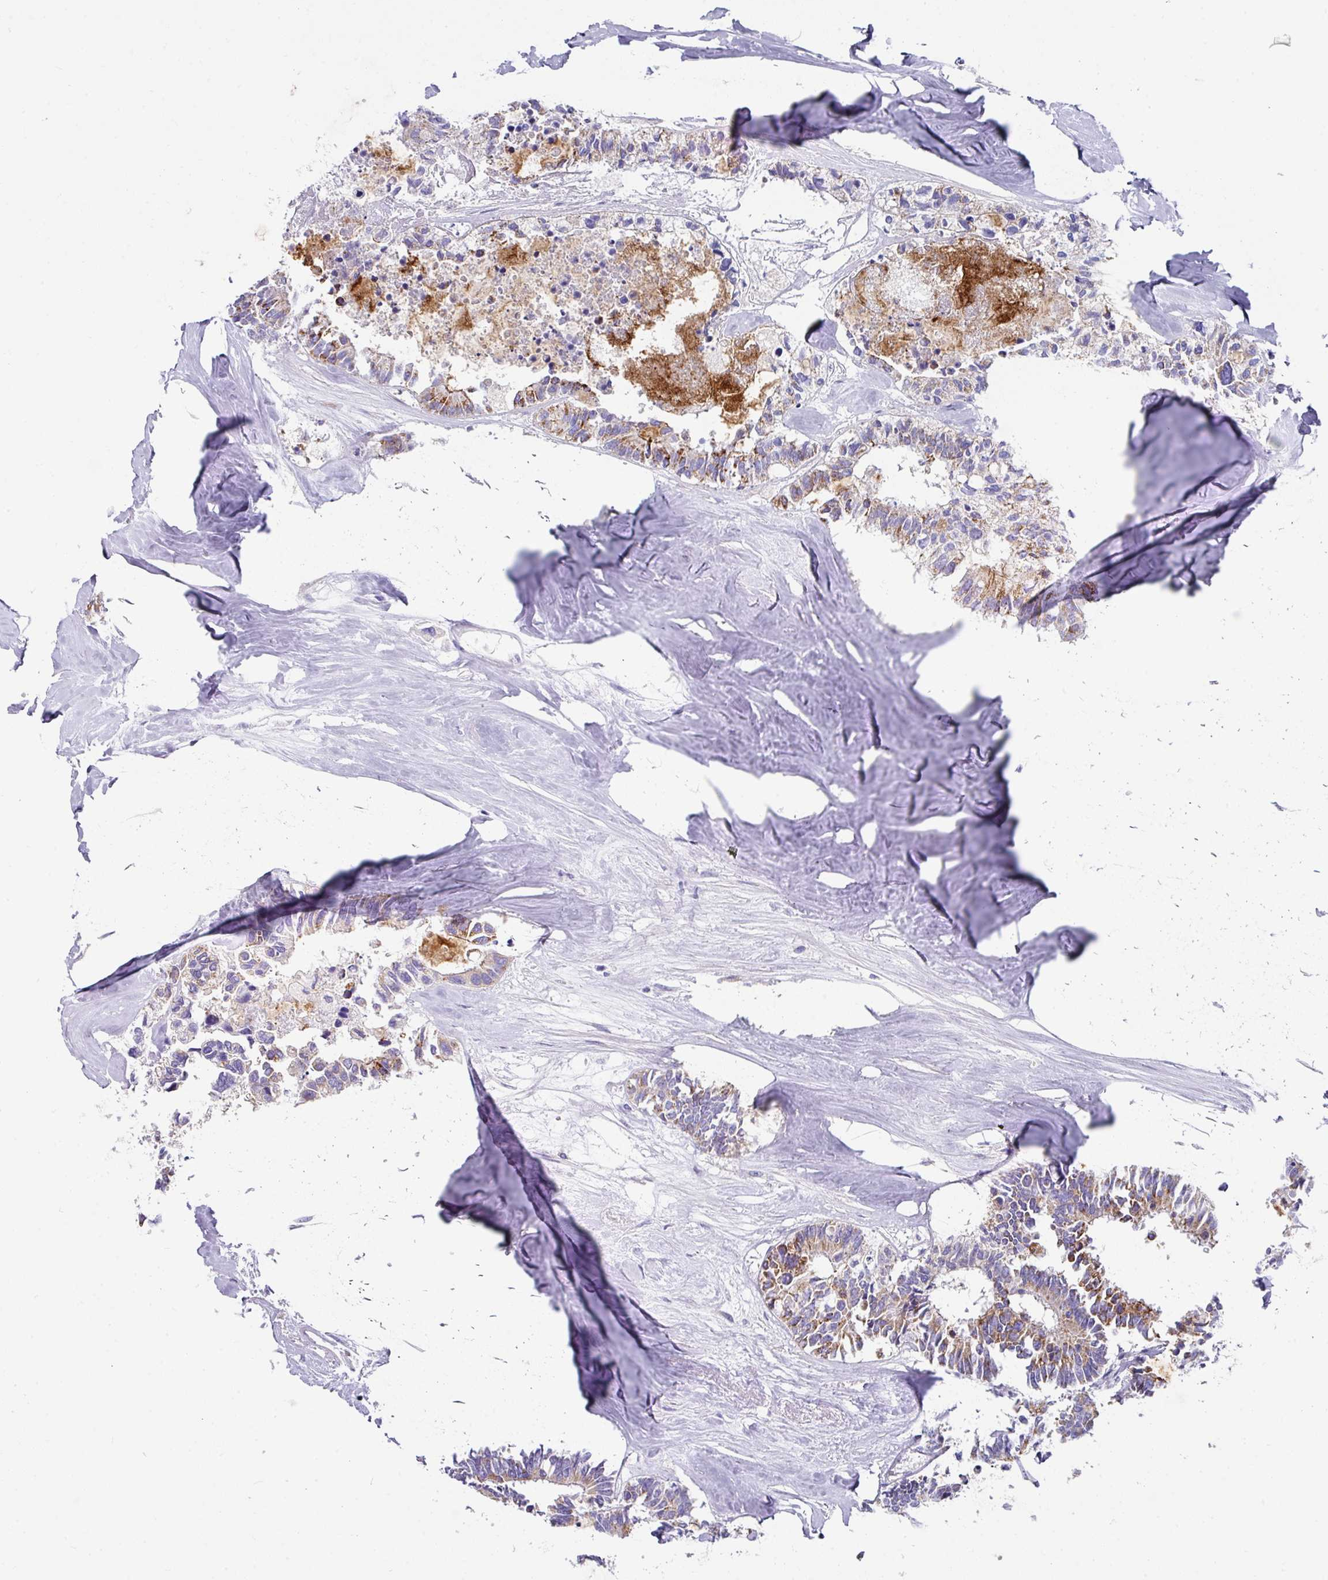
{"staining": {"intensity": "moderate", "quantity": "25%-75%", "location": "cytoplasmic/membranous"}, "tissue": "colorectal cancer", "cell_type": "Tumor cells", "image_type": "cancer", "snomed": [{"axis": "morphology", "description": "Adenocarcinoma, NOS"}, {"axis": "topography", "description": "Colon"}, {"axis": "topography", "description": "Rectum"}], "caption": "Colorectal adenocarcinoma tissue exhibits moderate cytoplasmic/membranous expression in approximately 25%-75% of tumor cells, visualized by immunohistochemistry. (Brightfield microscopy of DAB IHC at high magnification).", "gene": "CLDN1", "patient": {"sex": "male", "age": 57}}